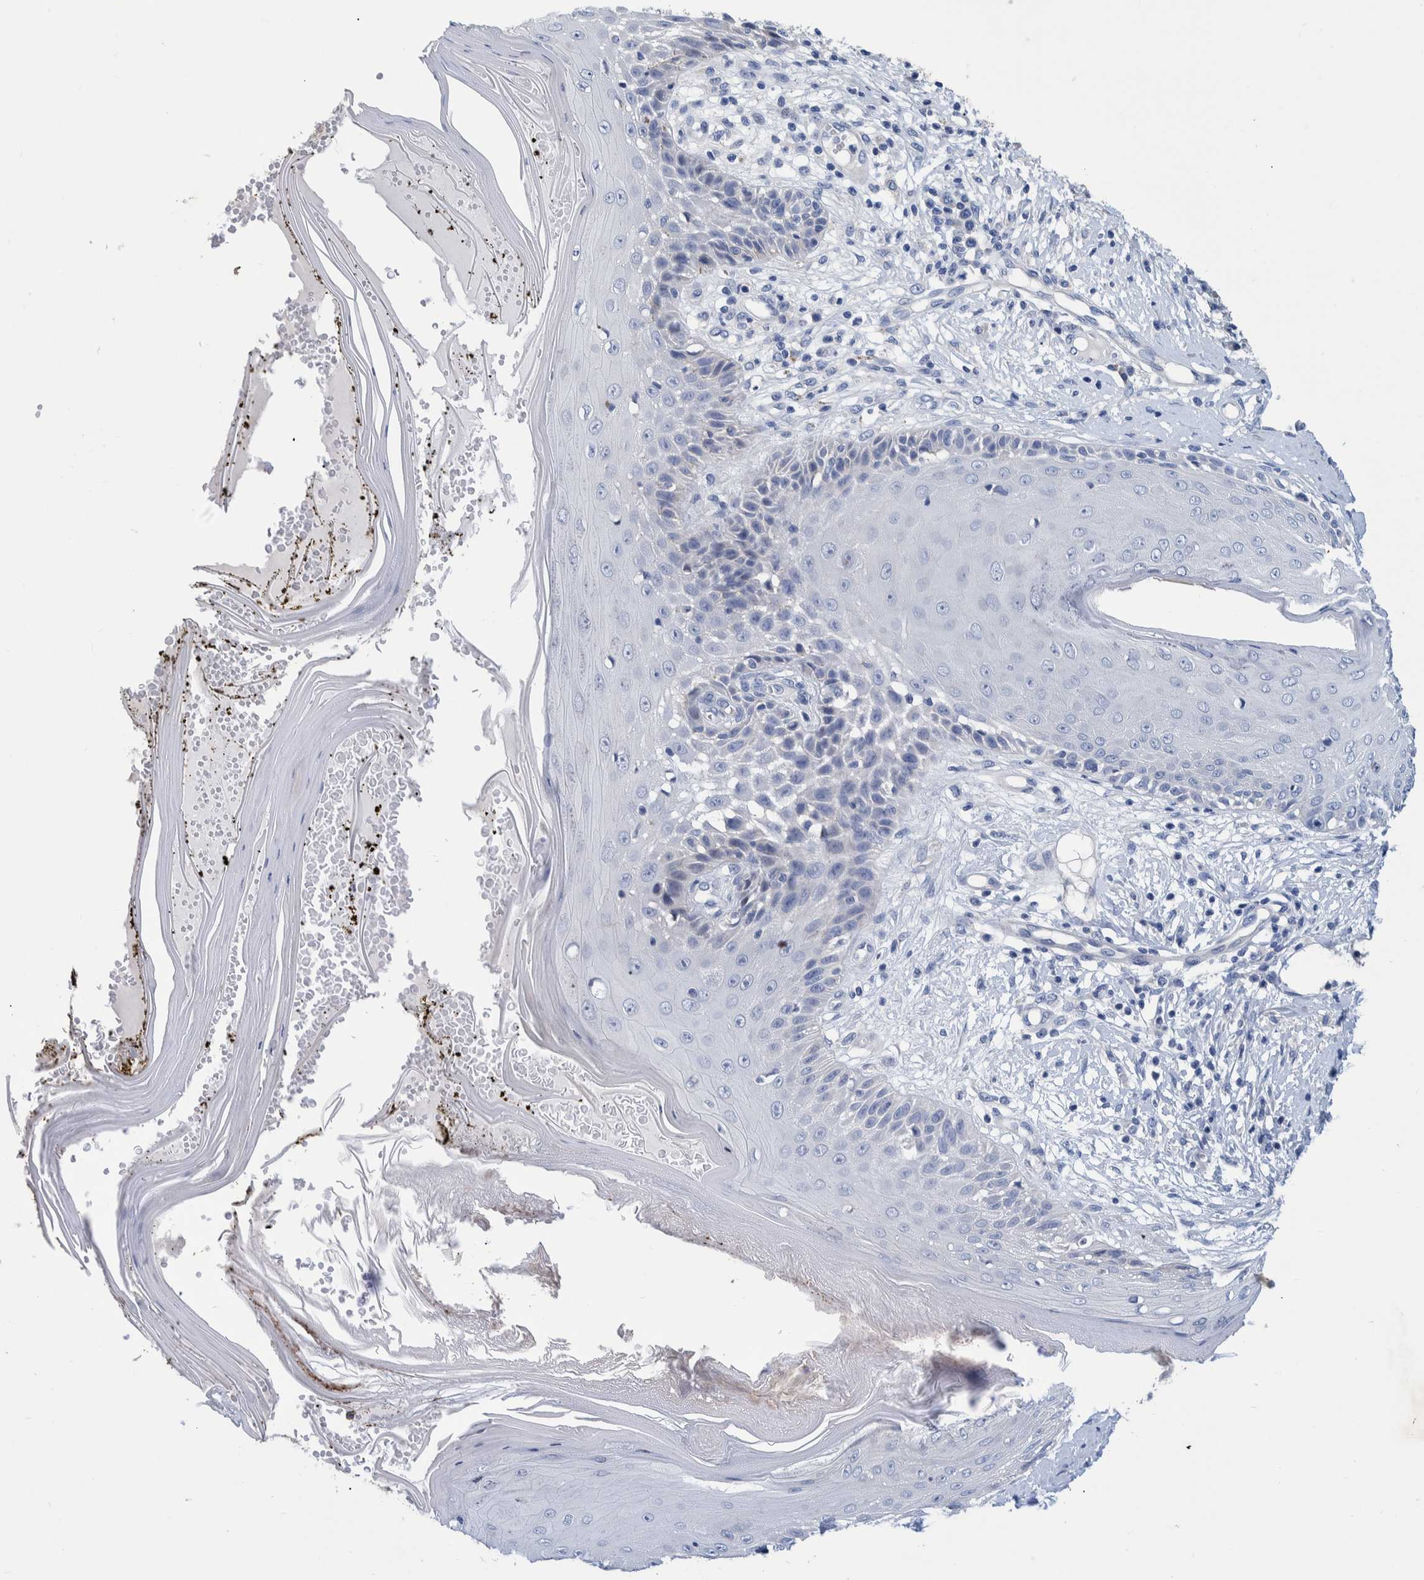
{"staining": {"intensity": "negative", "quantity": "none", "location": "none"}, "tissue": "skin", "cell_type": "Fibroblasts", "image_type": "normal", "snomed": [{"axis": "morphology", "description": "Normal tissue, NOS"}, {"axis": "topography", "description": "Skin"}, {"axis": "topography", "description": "Peripheral nerve tissue"}], "caption": "Immunohistochemistry of unremarkable human skin reveals no staining in fibroblasts.", "gene": "MKS1", "patient": {"sex": "male", "age": 24}}